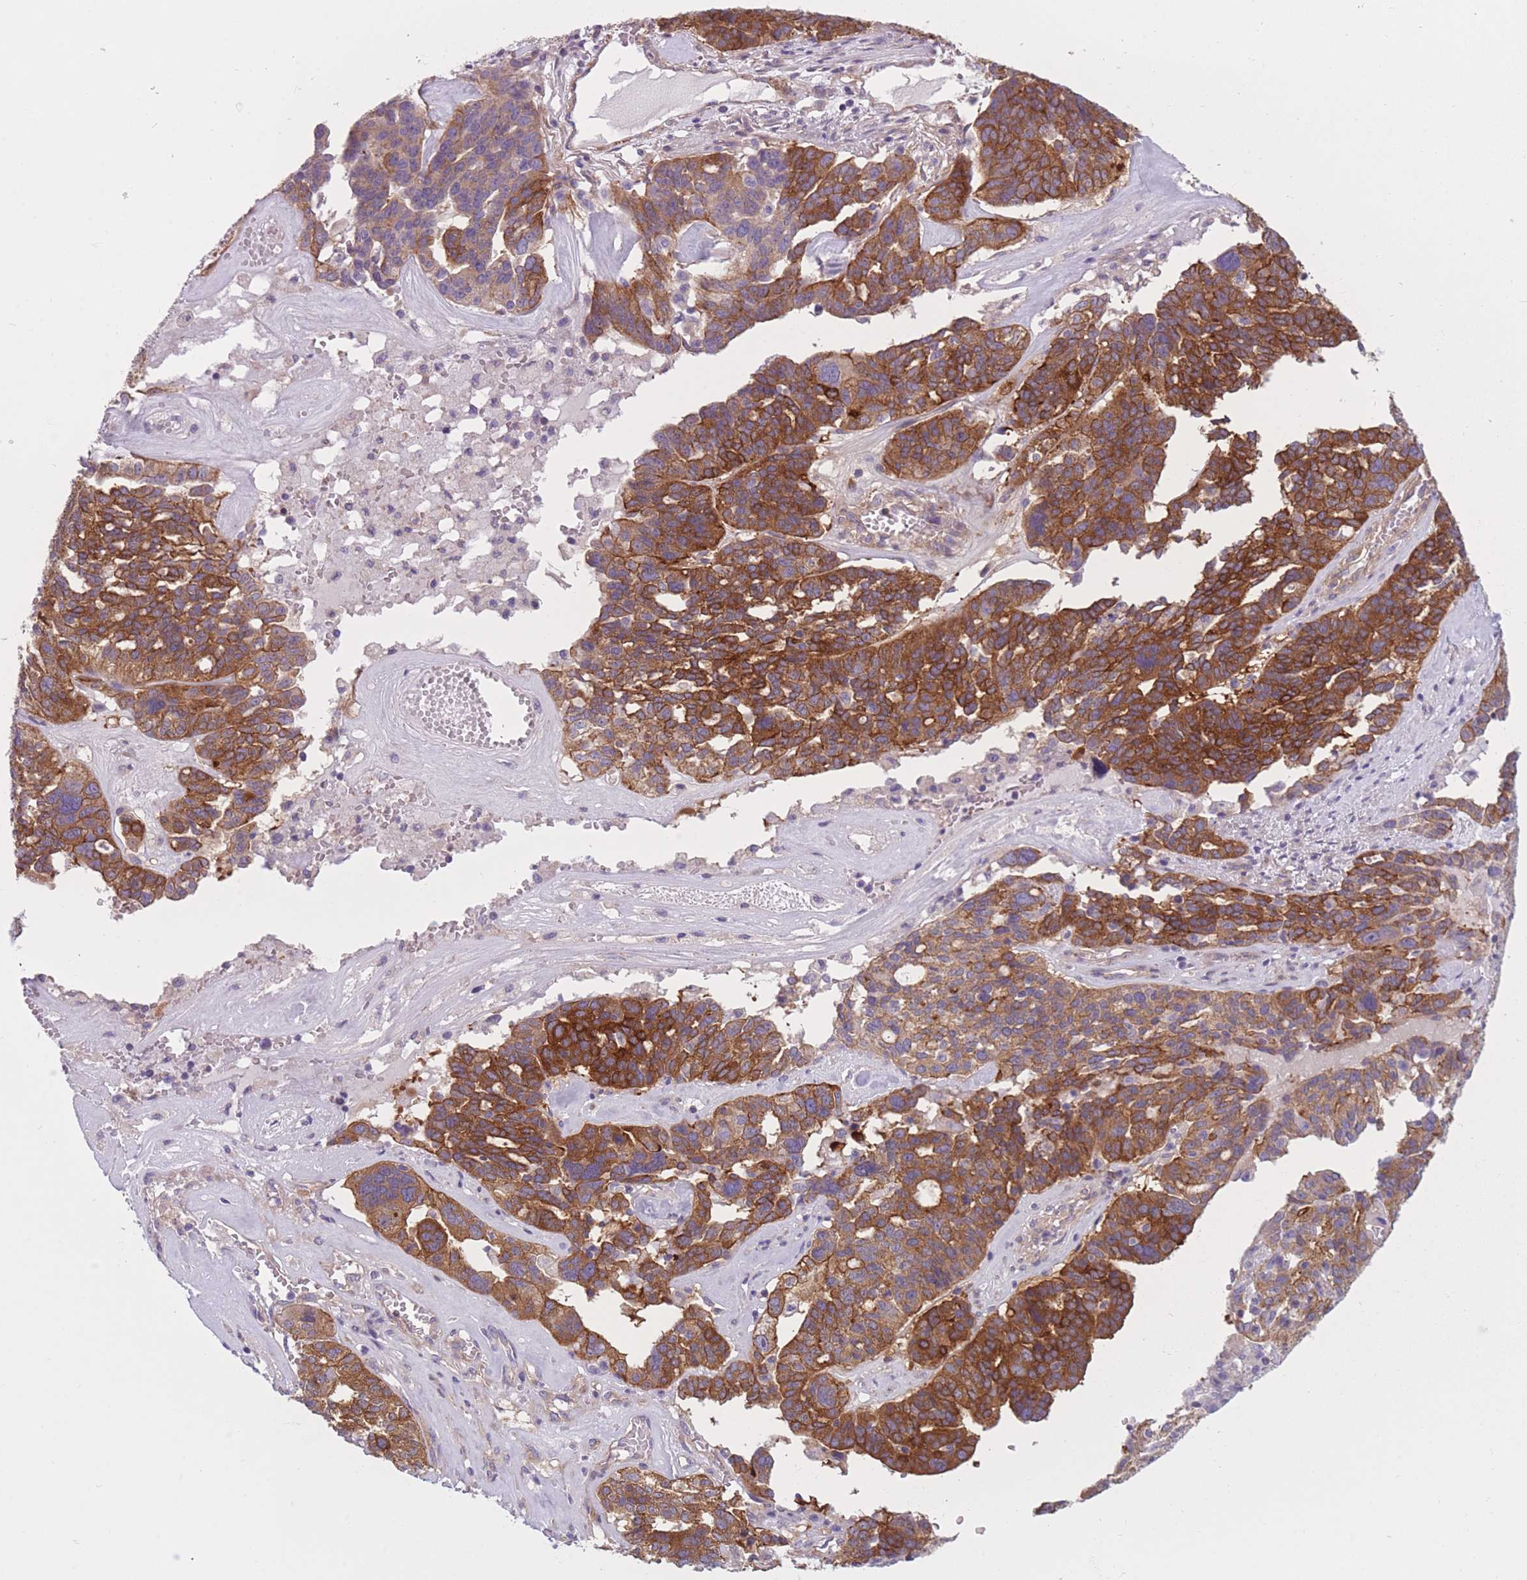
{"staining": {"intensity": "strong", "quantity": ">75%", "location": "cytoplasmic/membranous"}, "tissue": "ovarian cancer", "cell_type": "Tumor cells", "image_type": "cancer", "snomed": [{"axis": "morphology", "description": "Cystadenocarcinoma, serous, NOS"}, {"axis": "topography", "description": "Ovary"}], "caption": "Ovarian serous cystadenocarcinoma stained with a protein marker shows strong staining in tumor cells.", "gene": "SERPINB3", "patient": {"sex": "female", "age": 59}}